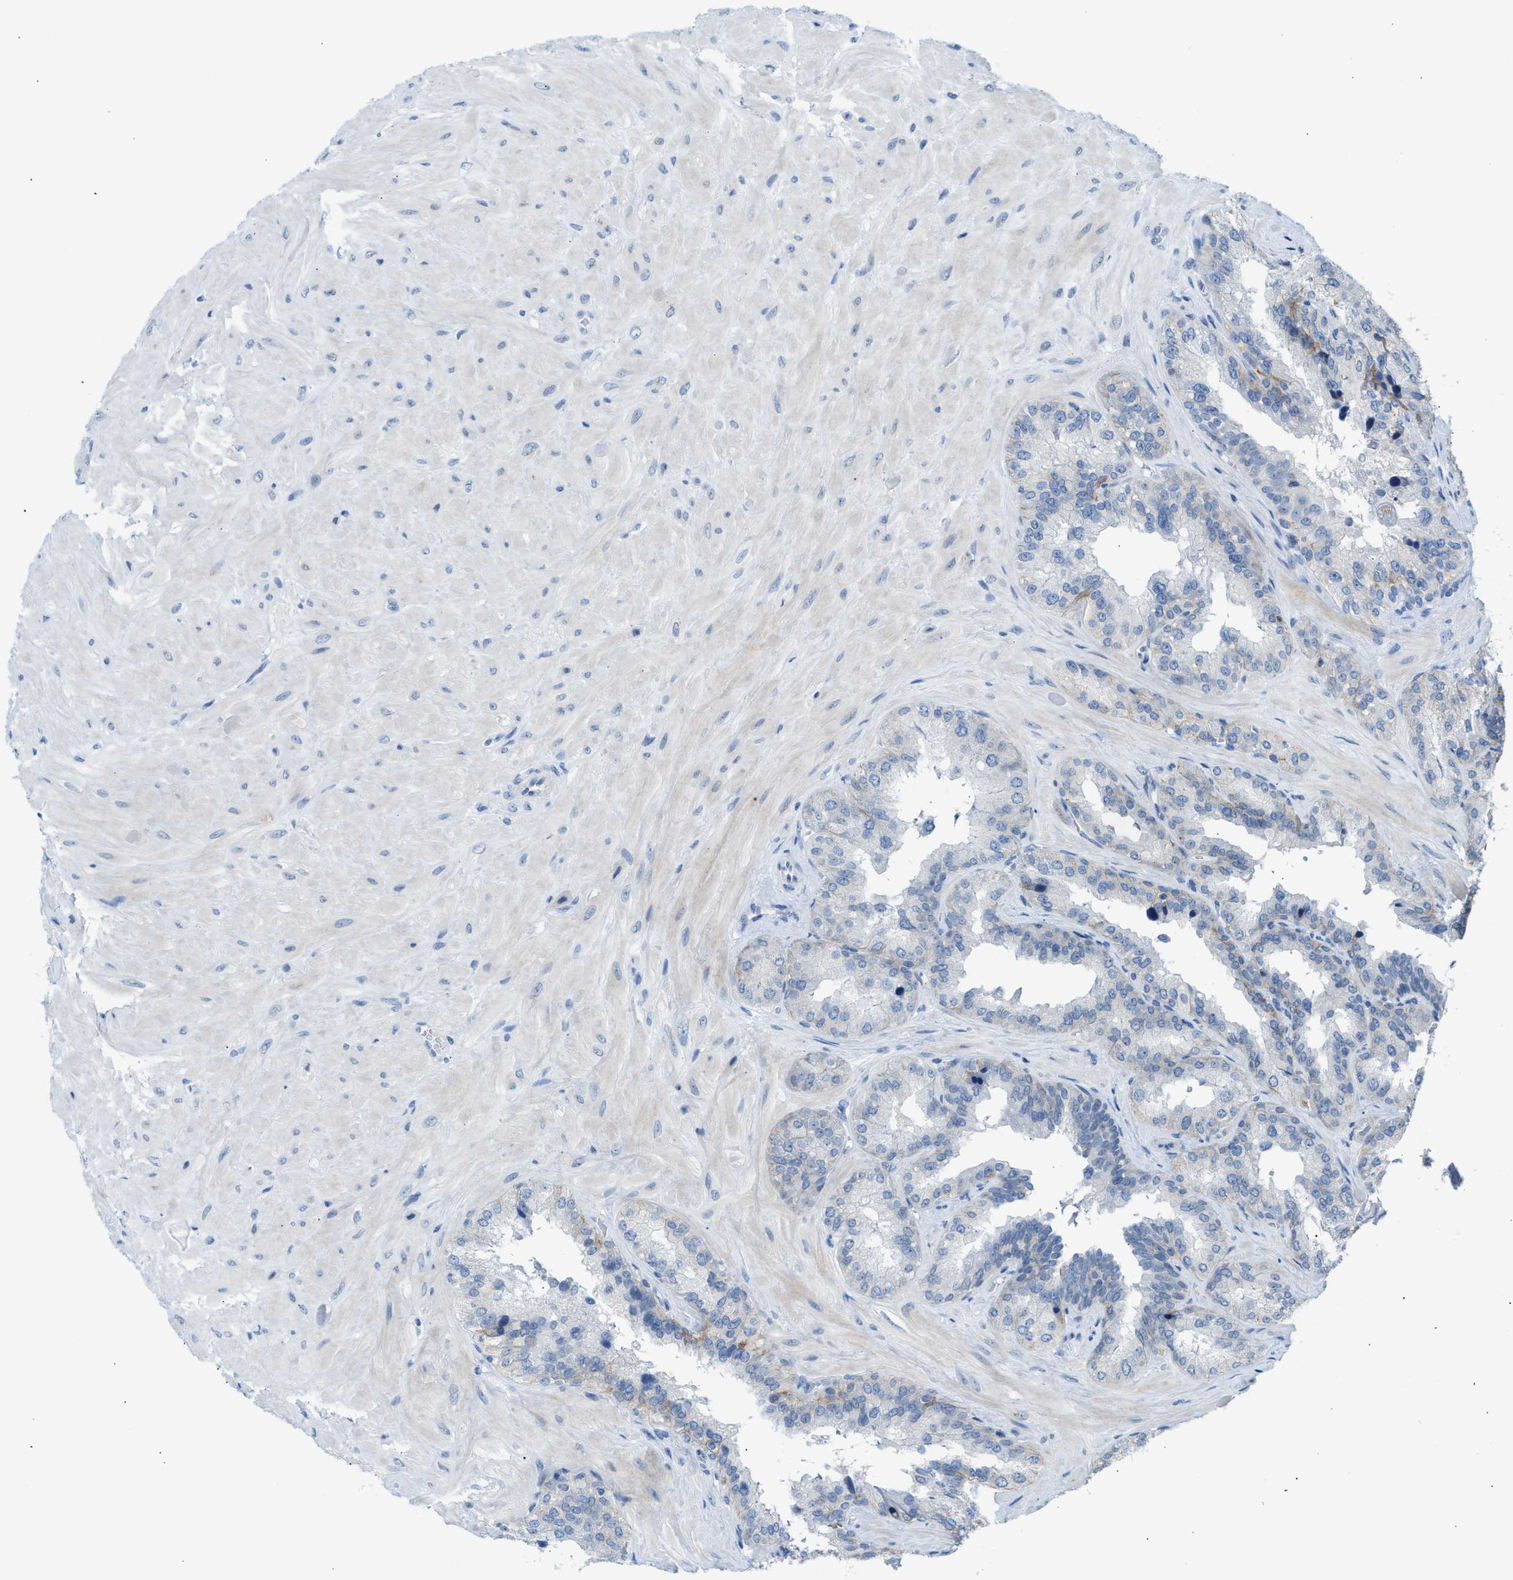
{"staining": {"intensity": "moderate", "quantity": "<25%", "location": "cytoplasmic/membranous"}, "tissue": "seminal vesicle", "cell_type": "Glandular cells", "image_type": "normal", "snomed": [{"axis": "morphology", "description": "Normal tissue, NOS"}, {"axis": "topography", "description": "Prostate"}, {"axis": "topography", "description": "Seminal veicle"}], "caption": "Brown immunohistochemical staining in benign human seminal vesicle displays moderate cytoplasmic/membranous expression in about <25% of glandular cells. (Brightfield microscopy of DAB IHC at high magnification).", "gene": "ERBB2", "patient": {"sex": "male", "age": 51}}